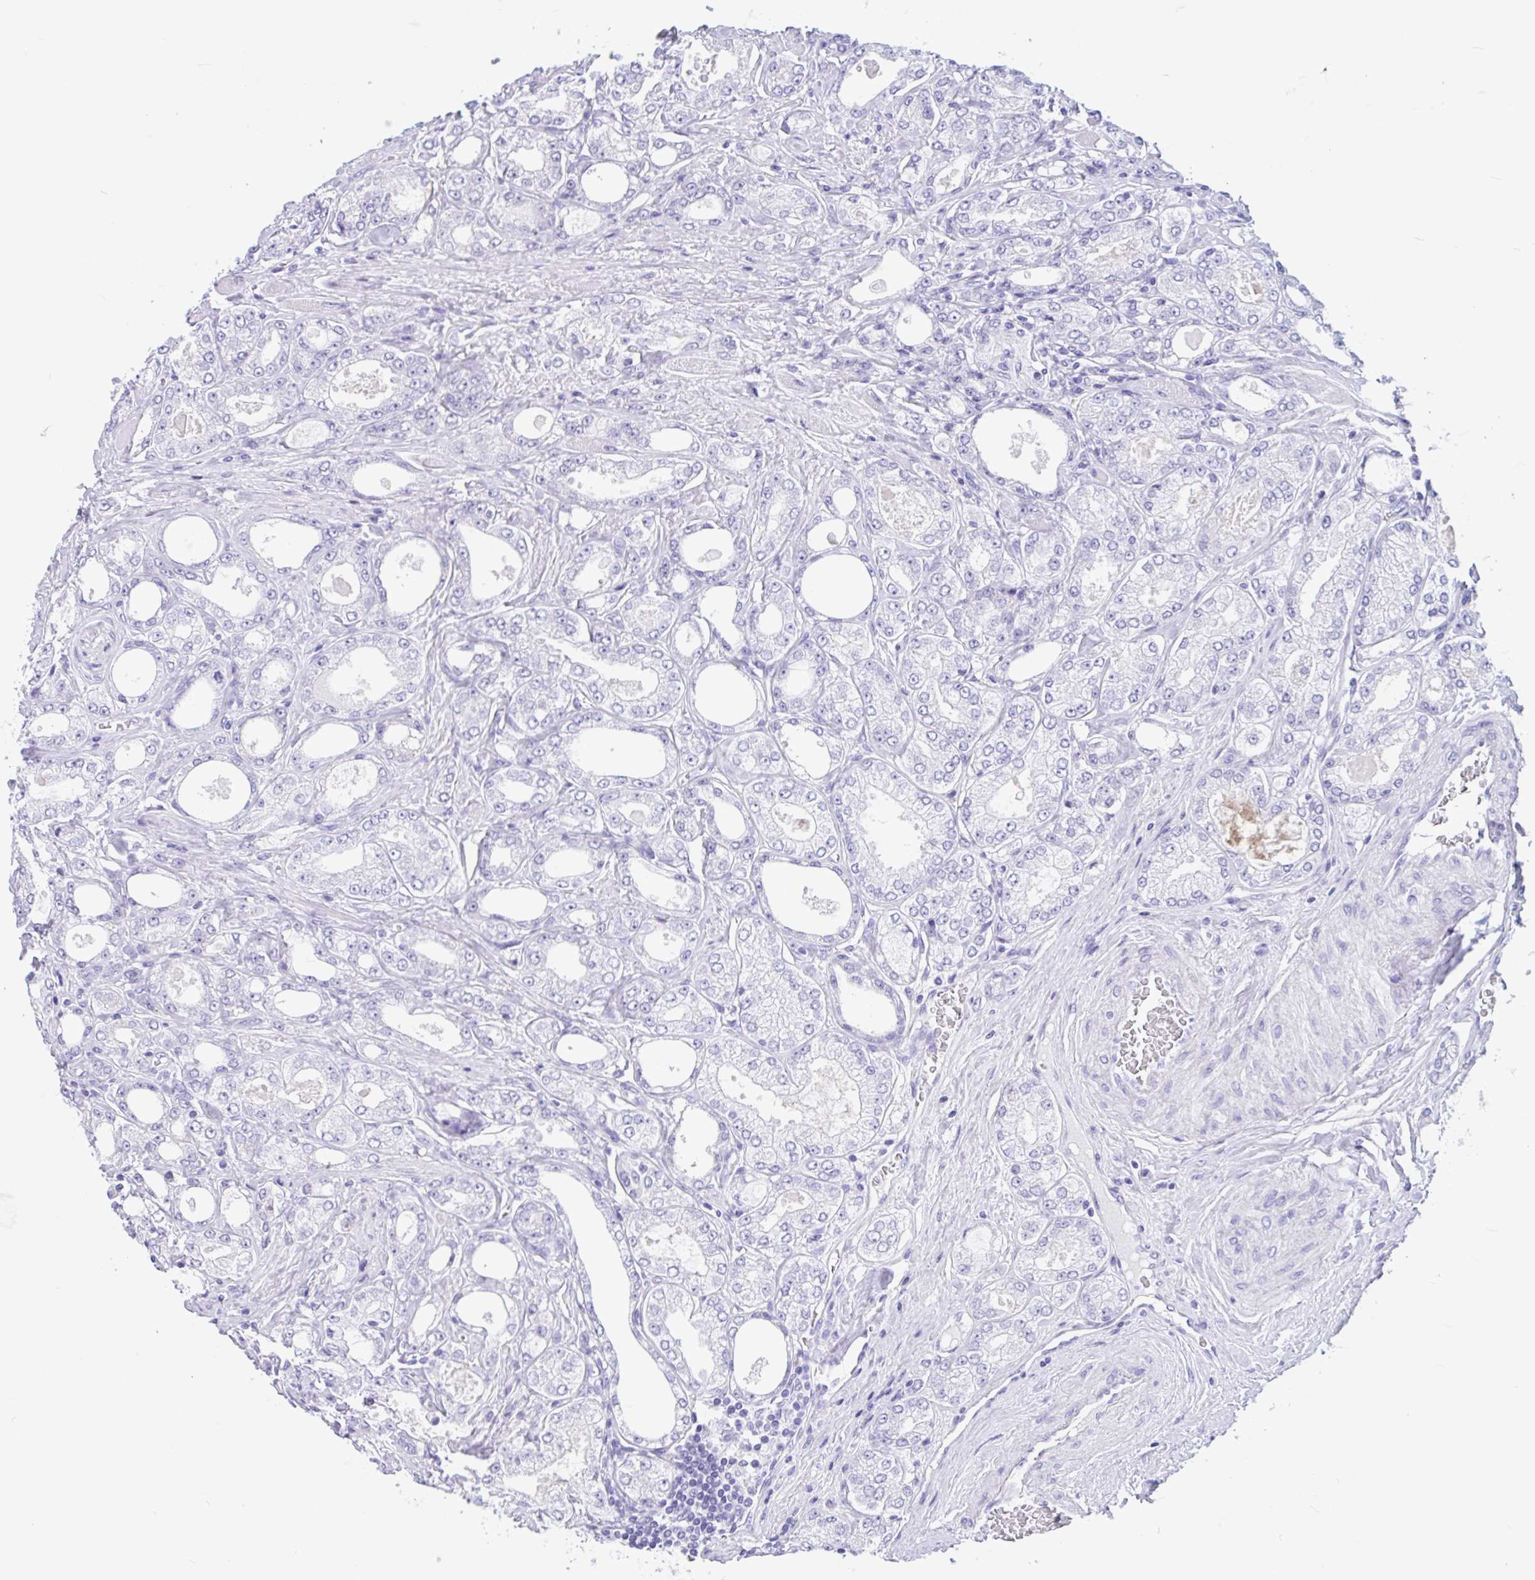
{"staining": {"intensity": "negative", "quantity": "none", "location": "none"}, "tissue": "prostate cancer", "cell_type": "Tumor cells", "image_type": "cancer", "snomed": [{"axis": "morphology", "description": "Adenocarcinoma, High grade"}, {"axis": "topography", "description": "Prostate"}], "caption": "High magnification brightfield microscopy of prostate cancer (adenocarcinoma (high-grade)) stained with DAB (3,3'-diaminobenzidine) (brown) and counterstained with hematoxylin (blue): tumor cells show no significant staining.", "gene": "OR4N4", "patient": {"sex": "male", "age": 68}}